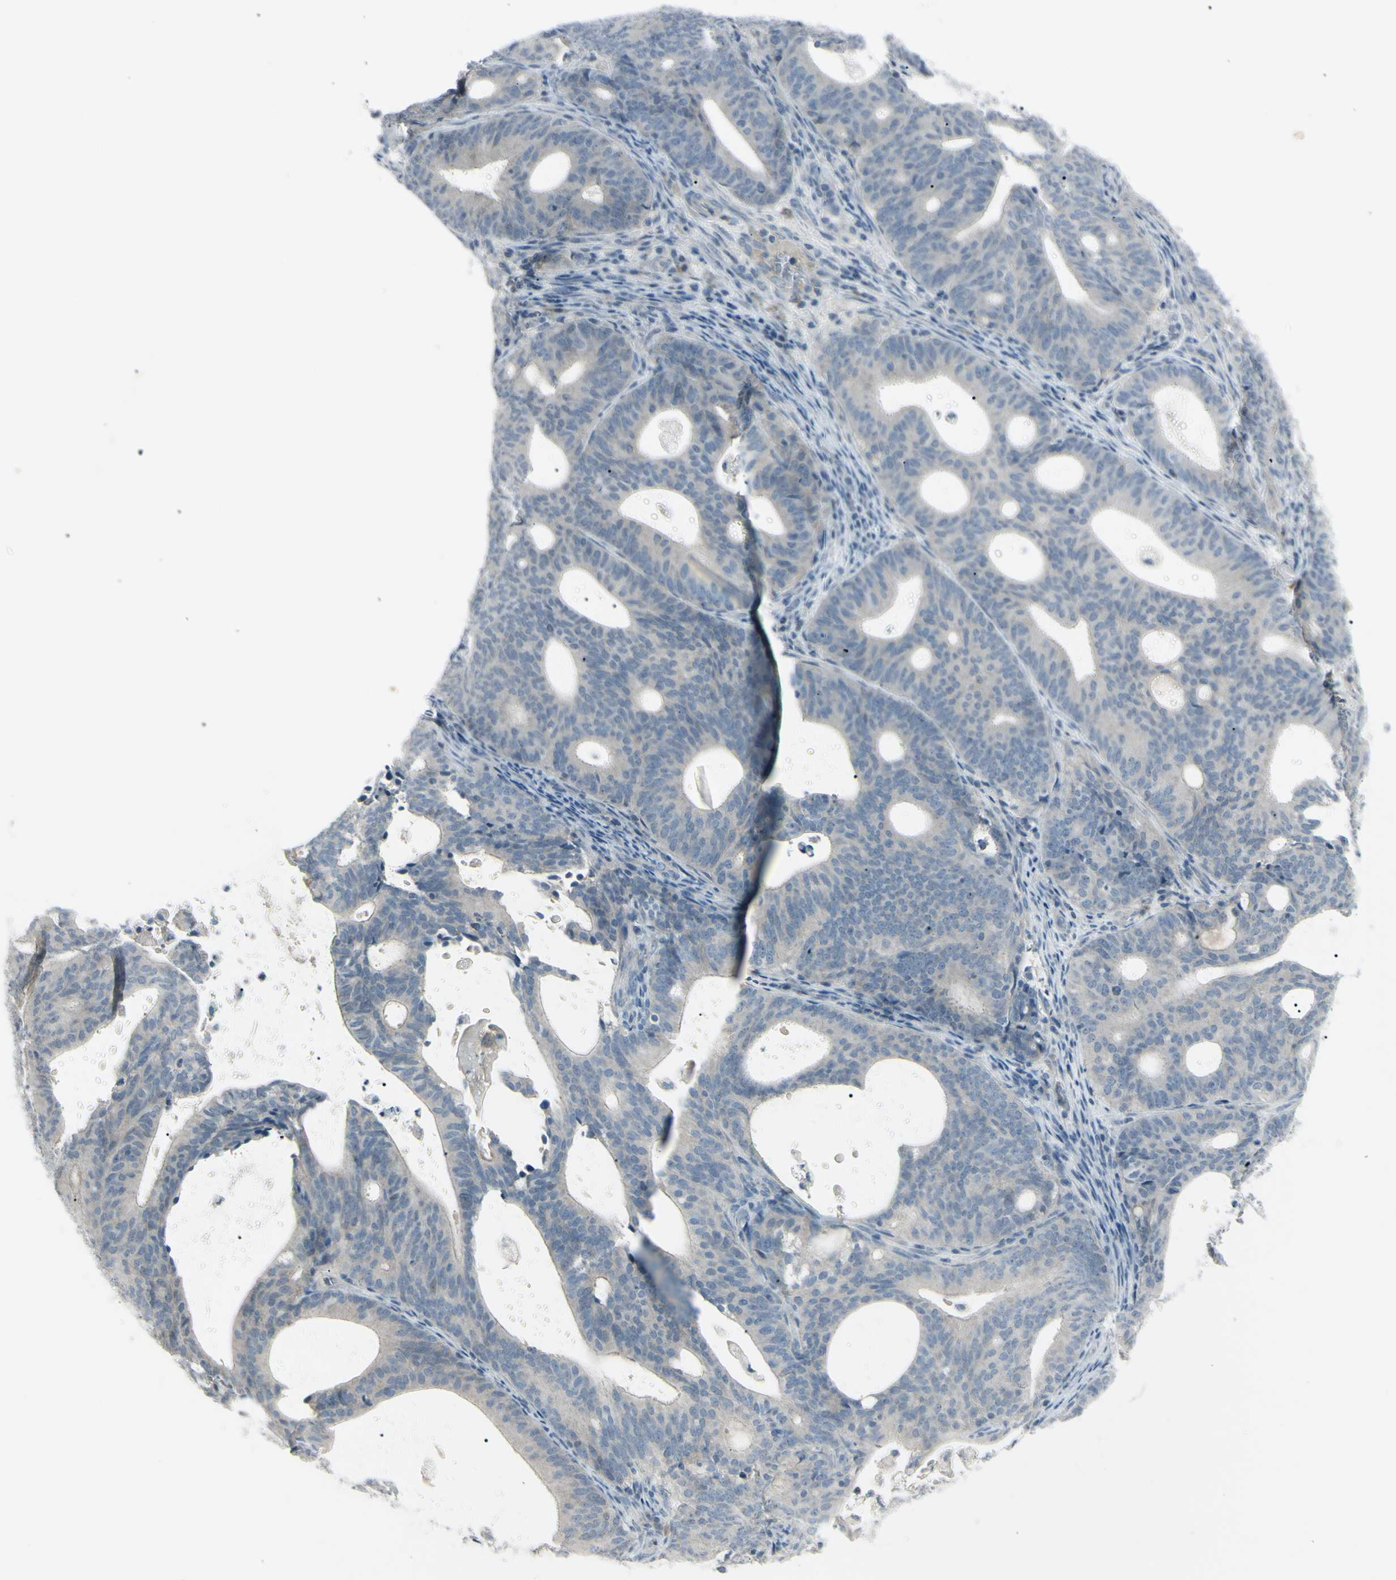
{"staining": {"intensity": "weak", "quantity": ">75%", "location": "cytoplasmic/membranous"}, "tissue": "endometrial cancer", "cell_type": "Tumor cells", "image_type": "cancer", "snomed": [{"axis": "morphology", "description": "Adenocarcinoma, NOS"}, {"axis": "topography", "description": "Uterus"}], "caption": "Approximately >75% of tumor cells in endometrial cancer reveal weak cytoplasmic/membranous protein staining as visualized by brown immunohistochemical staining.", "gene": "SH3GL2", "patient": {"sex": "female", "age": 83}}